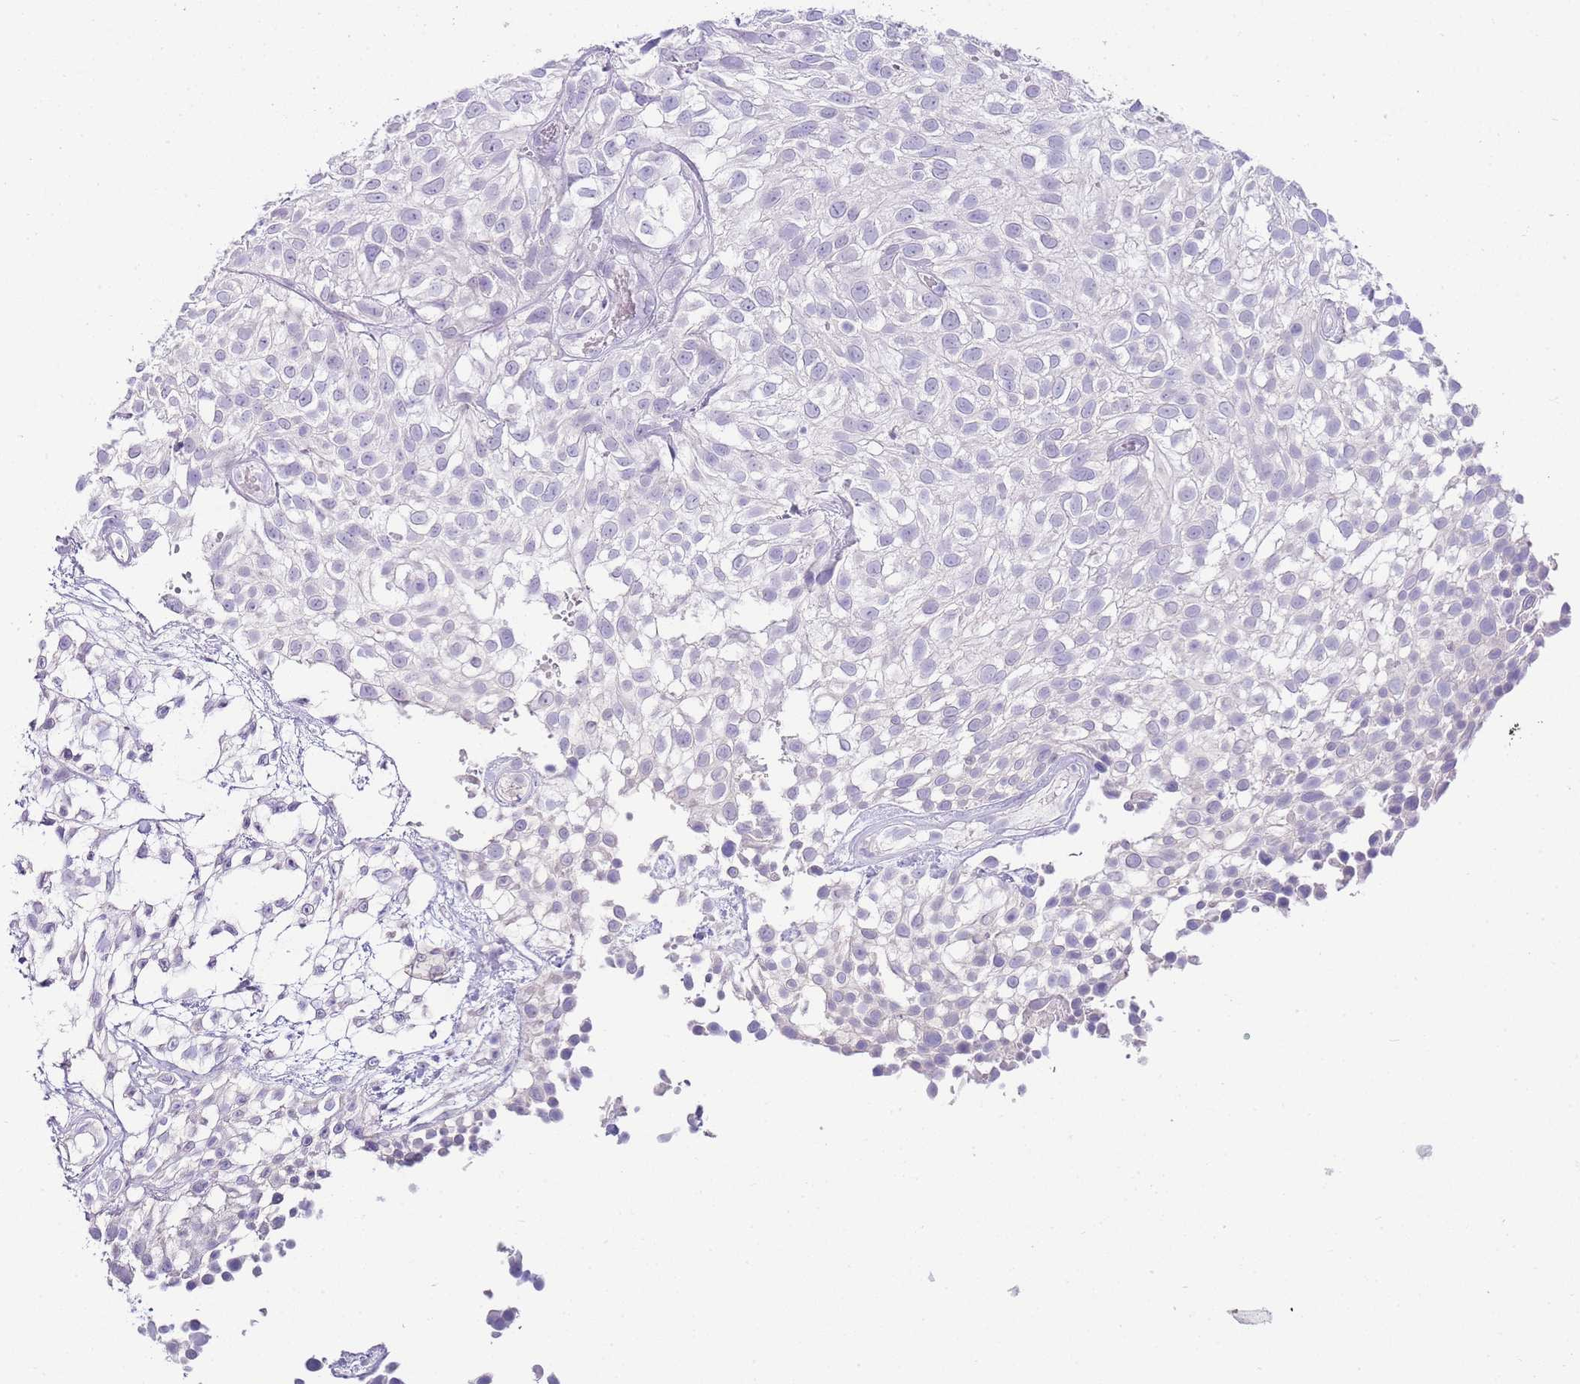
{"staining": {"intensity": "negative", "quantity": "none", "location": "none"}, "tissue": "urothelial cancer", "cell_type": "Tumor cells", "image_type": "cancer", "snomed": [{"axis": "morphology", "description": "Urothelial carcinoma, High grade"}, {"axis": "topography", "description": "Urinary bladder"}], "caption": "This is a image of immunohistochemistry (IHC) staining of urothelial cancer, which shows no positivity in tumor cells.", "gene": "DPP4", "patient": {"sex": "male", "age": 56}}